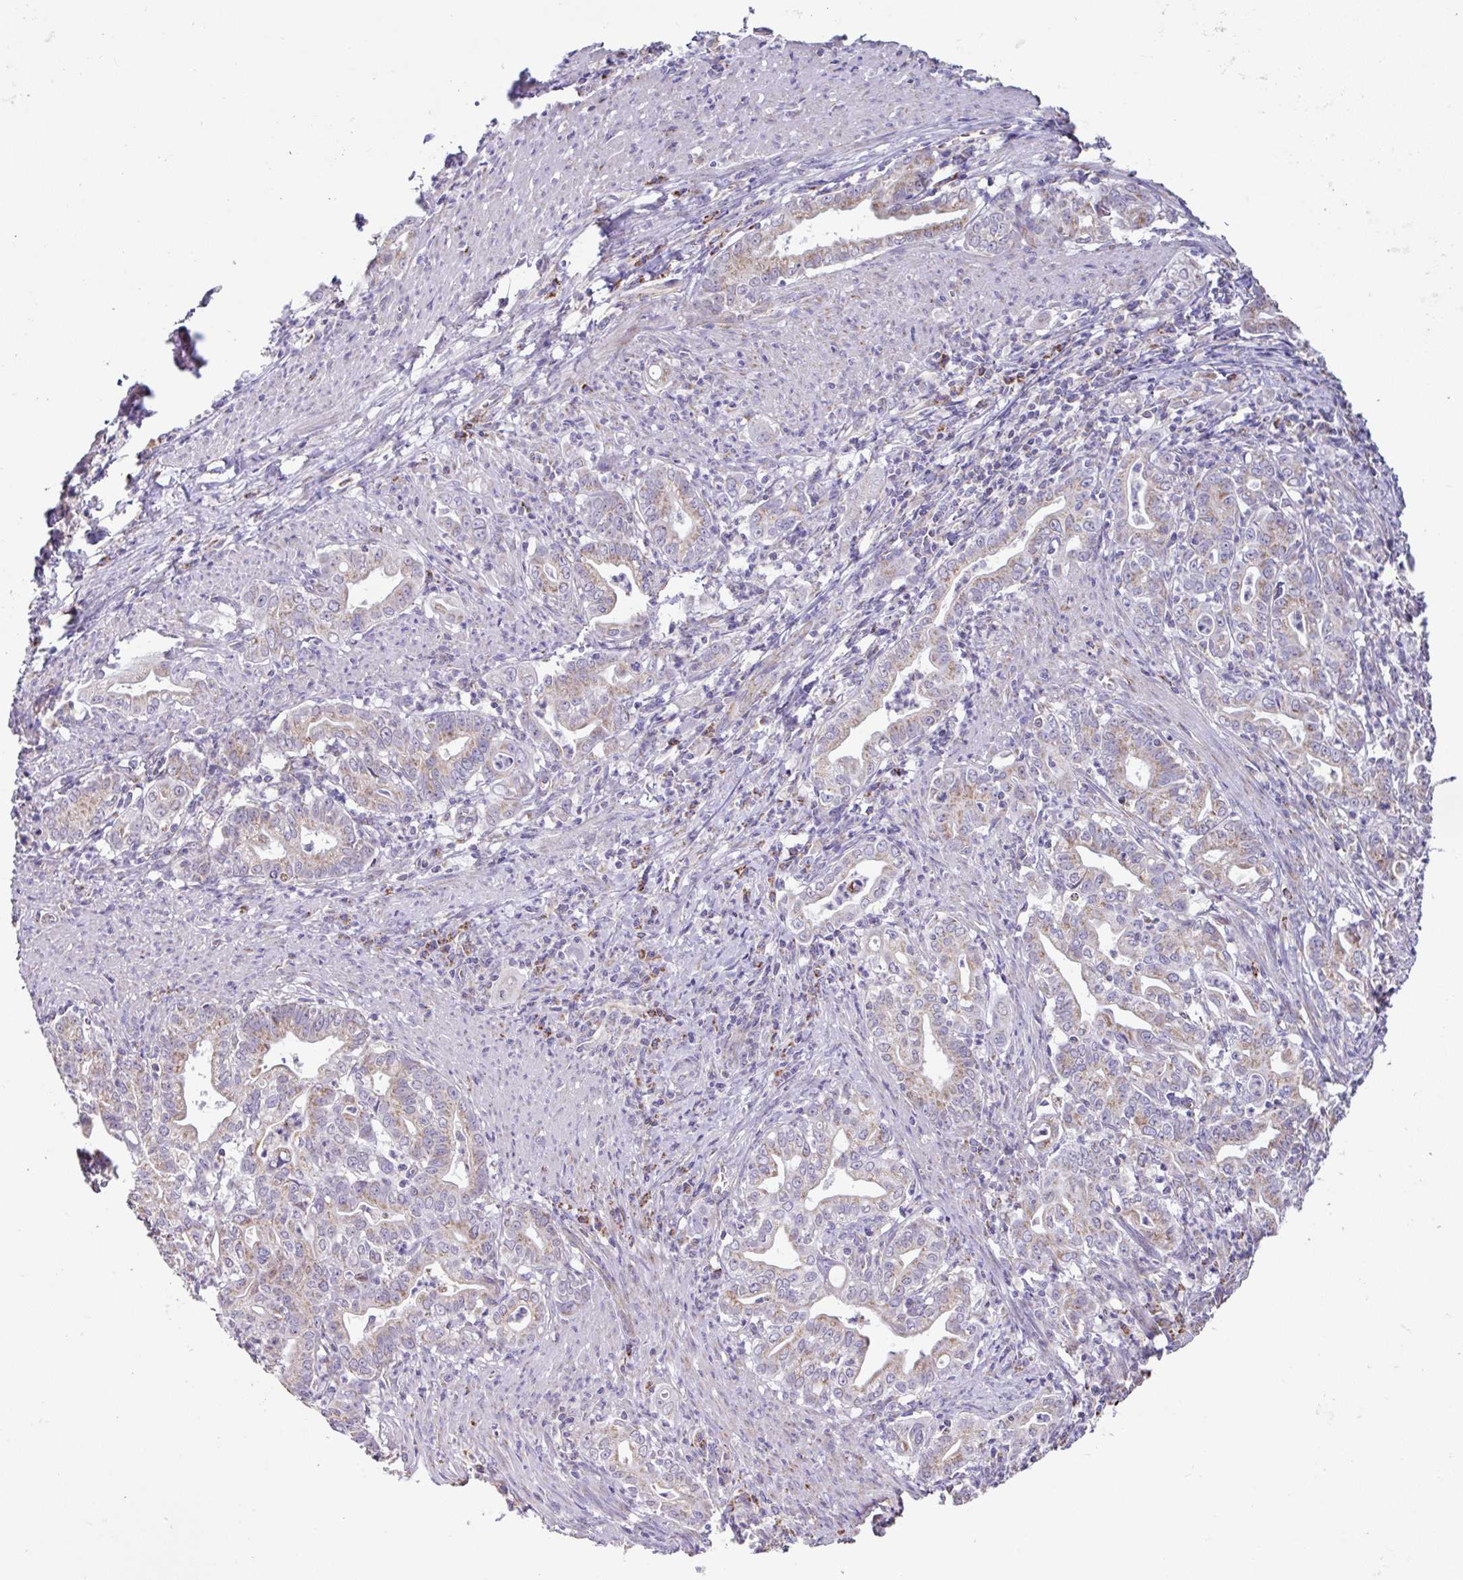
{"staining": {"intensity": "weak", "quantity": "25%-75%", "location": "cytoplasmic/membranous"}, "tissue": "stomach cancer", "cell_type": "Tumor cells", "image_type": "cancer", "snomed": [{"axis": "morphology", "description": "Adenocarcinoma, NOS"}, {"axis": "topography", "description": "Stomach, upper"}], "caption": "This micrograph shows immunohistochemistry (IHC) staining of human stomach adenocarcinoma, with low weak cytoplasmic/membranous positivity in approximately 25%-75% of tumor cells.", "gene": "DOK7", "patient": {"sex": "female", "age": 79}}